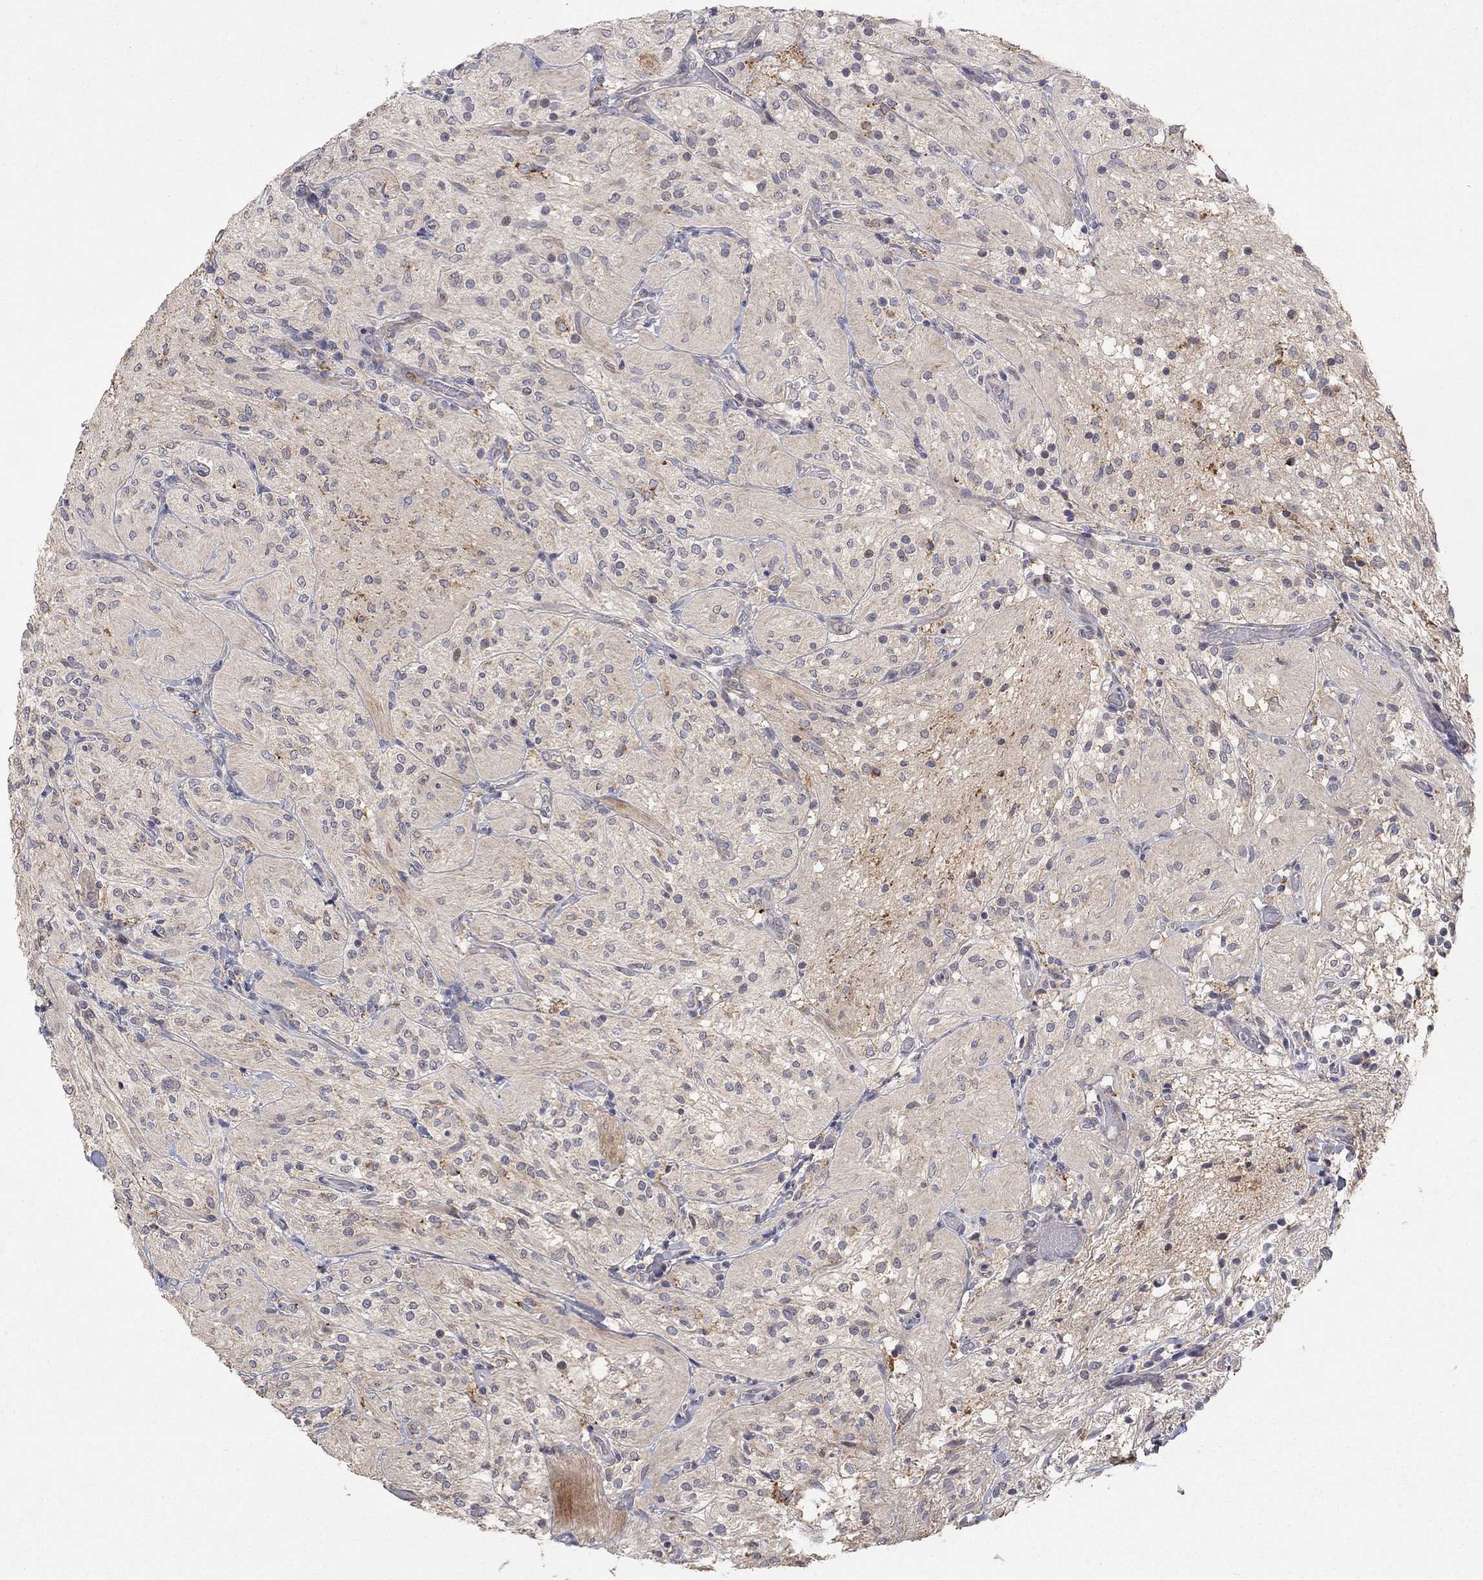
{"staining": {"intensity": "moderate", "quantity": "<25%", "location": "cytoplasmic/membranous"}, "tissue": "glioma", "cell_type": "Tumor cells", "image_type": "cancer", "snomed": [{"axis": "morphology", "description": "Glioma, malignant, Low grade"}, {"axis": "topography", "description": "Brain"}], "caption": "This is a photomicrograph of IHC staining of glioma, which shows moderate positivity in the cytoplasmic/membranous of tumor cells.", "gene": "AMN1", "patient": {"sex": "male", "age": 3}}